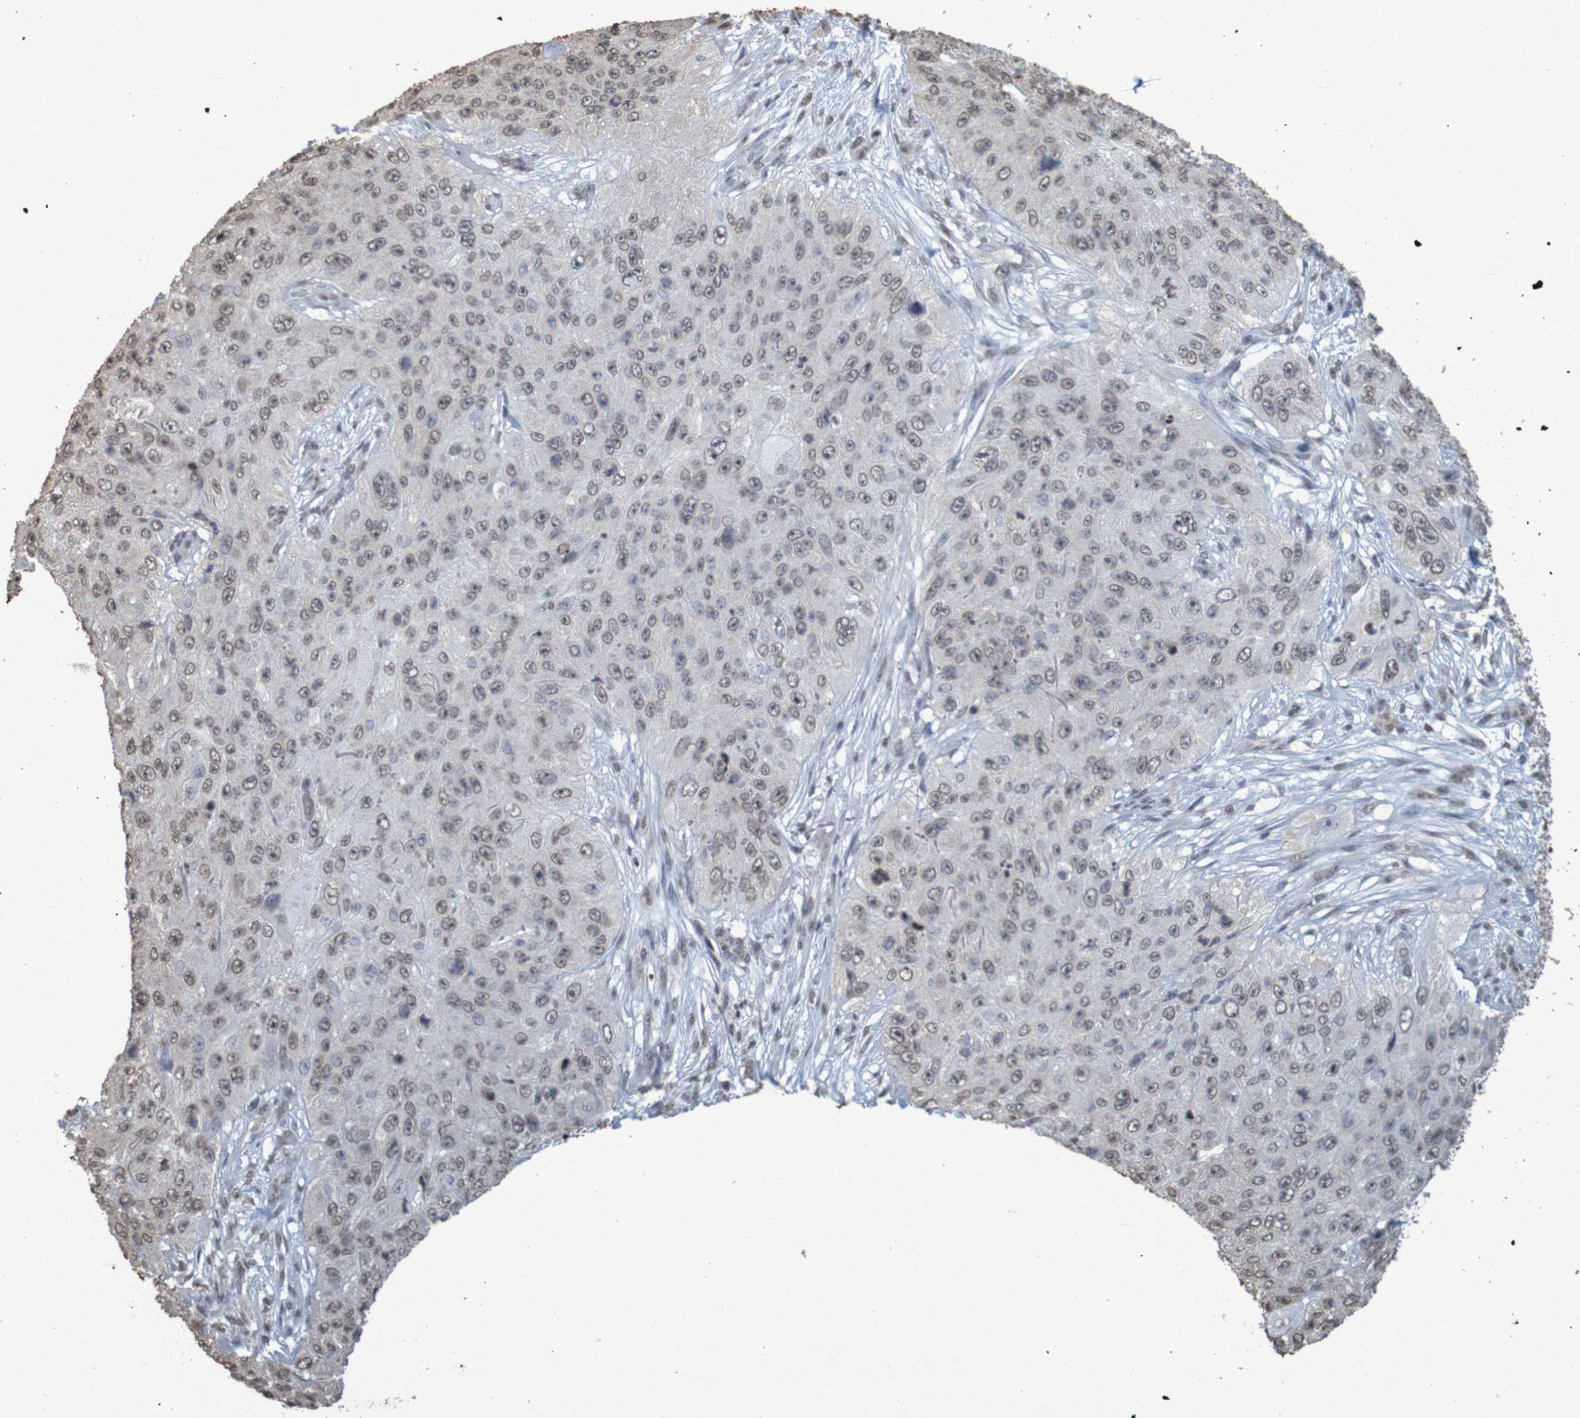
{"staining": {"intensity": "weak", "quantity": ">75%", "location": "nuclear"}, "tissue": "skin cancer", "cell_type": "Tumor cells", "image_type": "cancer", "snomed": [{"axis": "morphology", "description": "Squamous cell carcinoma, NOS"}, {"axis": "topography", "description": "Skin"}], "caption": "Protein expression analysis of human skin squamous cell carcinoma reveals weak nuclear positivity in approximately >75% of tumor cells.", "gene": "GFI1", "patient": {"sex": "female", "age": 80}}